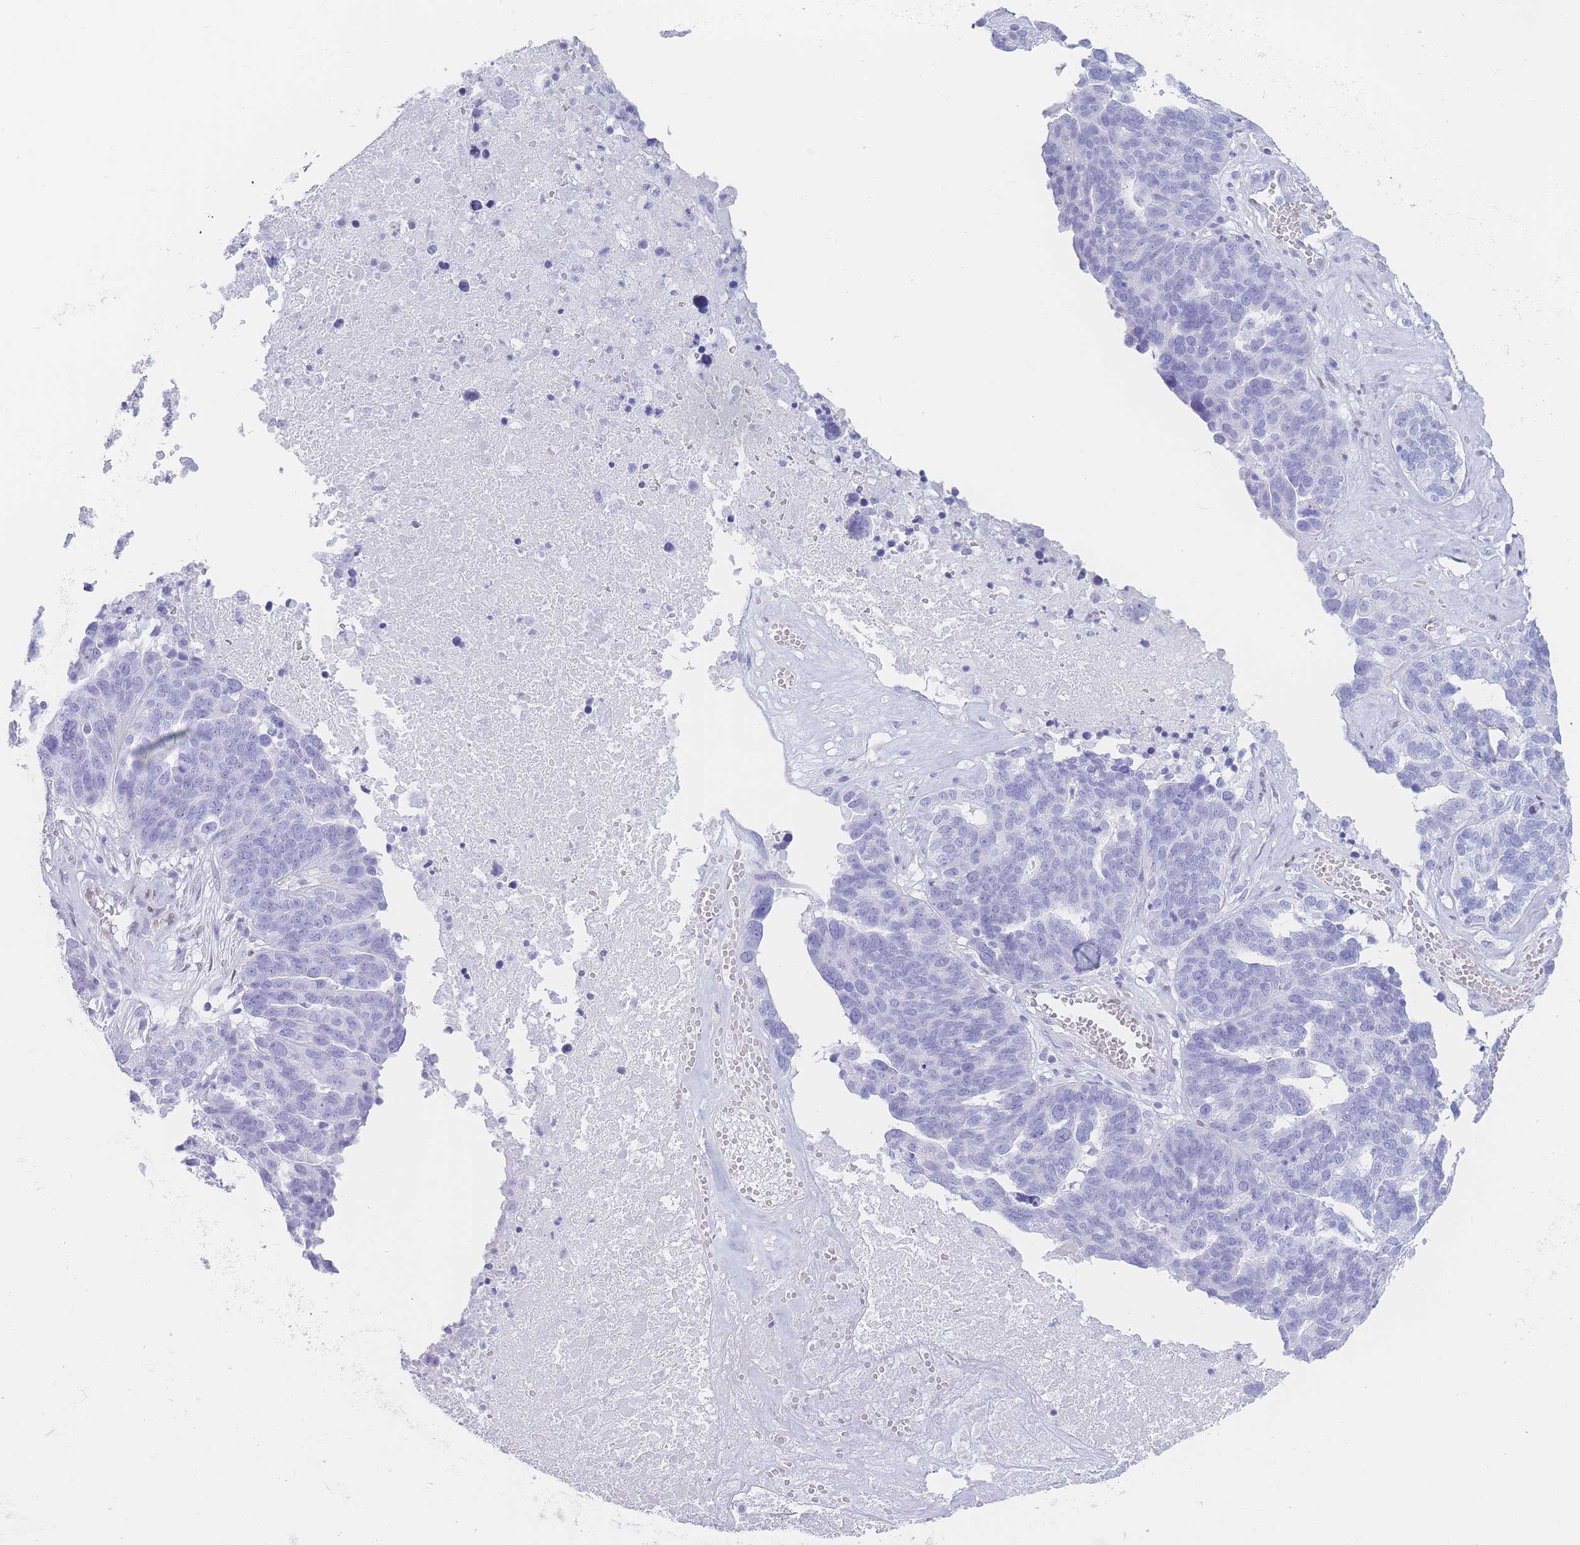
{"staining": {"intensity": "negative", "quantity": "none", "location": "none"}, "tissue": "ovarian cancer", "cell_type": "Tumor cells", "image_type": "cancer", "snomed": [{"axis": "morphology", "description": "Cystadenocarcinoma, serous, NOS"}, {"axis": "topography", "description": "Ovary"}], "caption": "Immunohistochemistry histopathology image of neoplastic tissue: human ovarian cancer (serous cystadenocarcinoma) stained with DAB (3,3'-diaminobenzidine) shows no significant protein staining in tumor cells.", "gene": "PSMB5", "patient": {"sex": "female", "age": 59}}